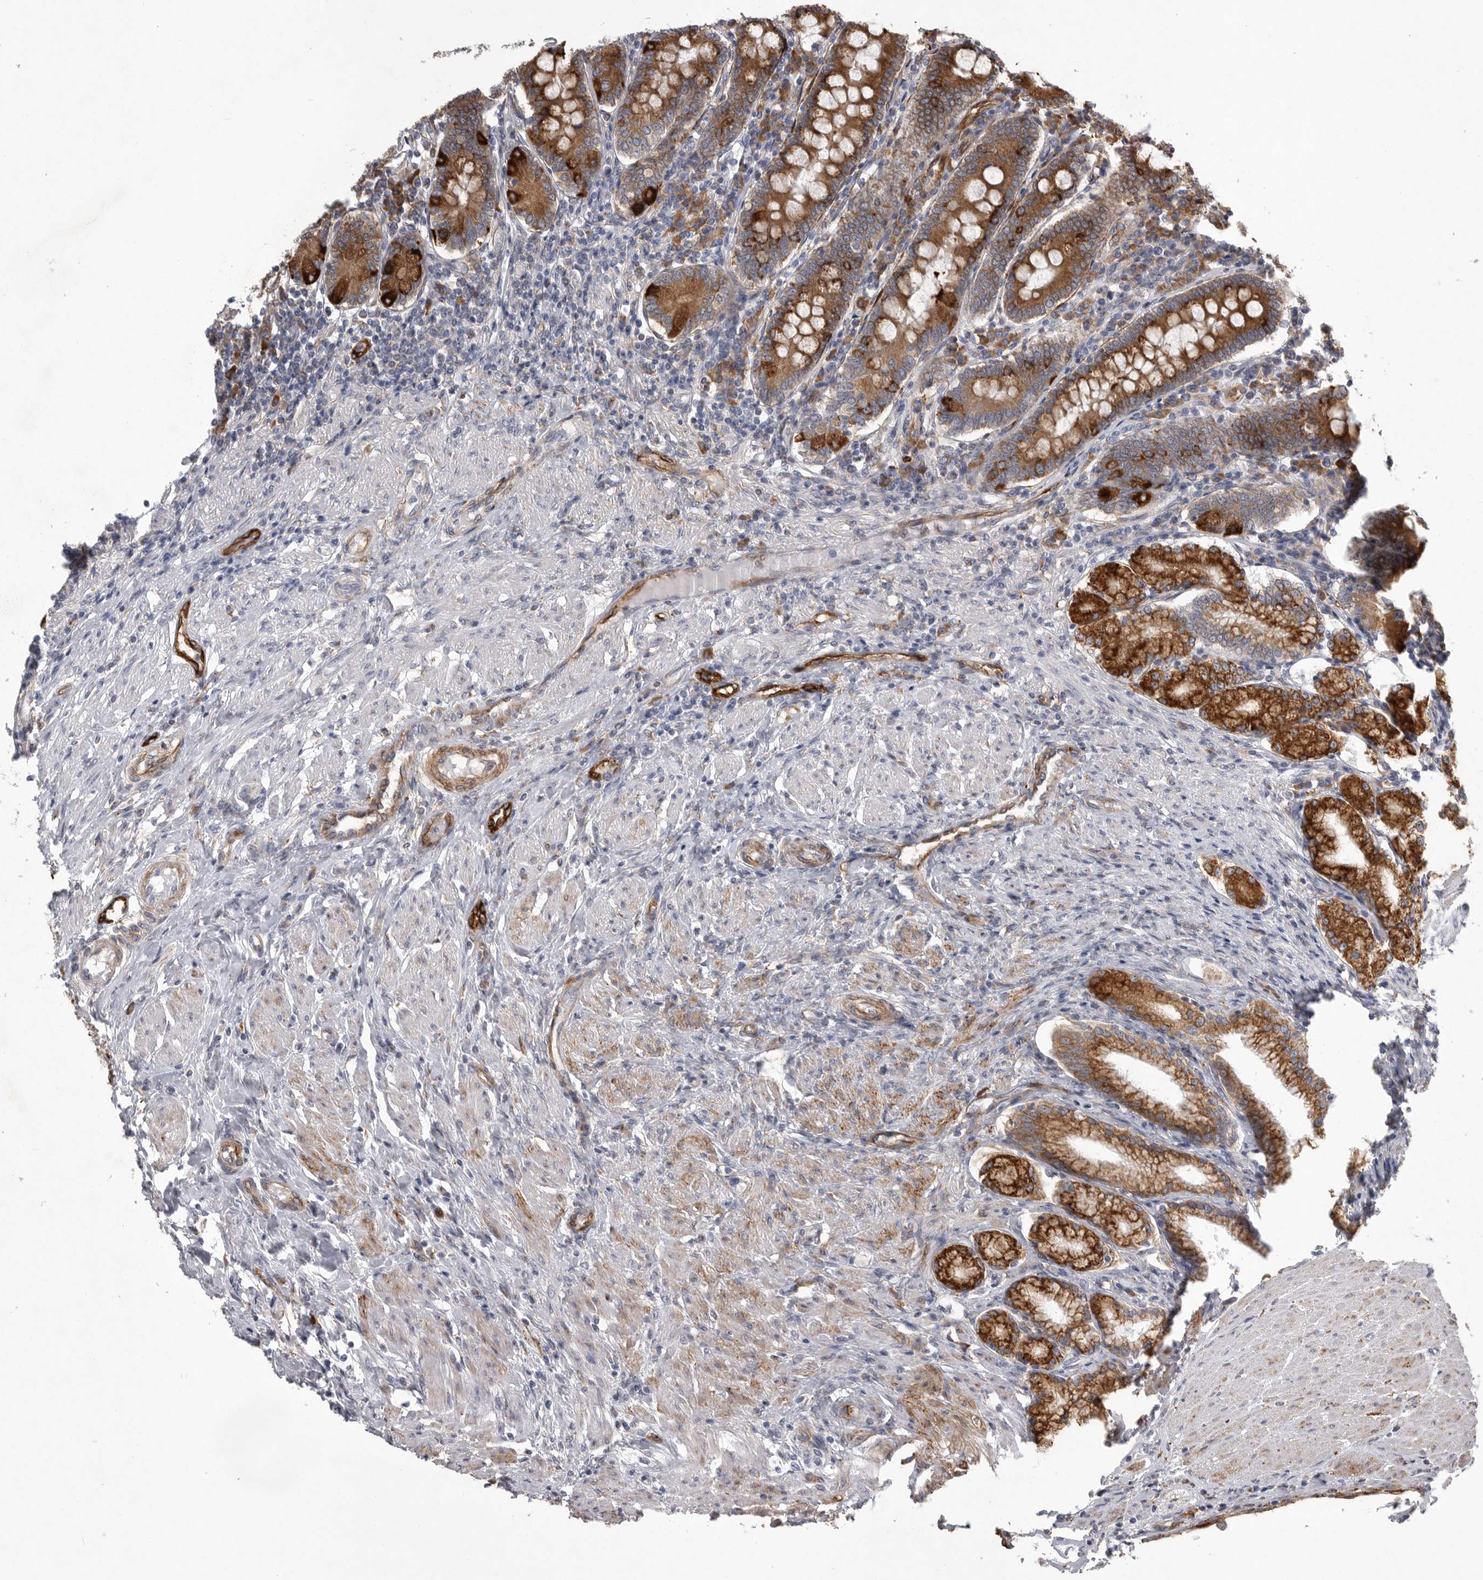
{"staining": {"intensity": "strong", "quantity": ">75%", "location": "cytoplasmic/membranous"}, "tissue": "duodenum", "cell_type": "Glandular cells", "image_type": "normal", "snomed": [{"axis": "morphology", "description": "Normal tissue, NOS"}, {"axis": "morphology", "description": "Adenocarcinoma, NOS"}, {"axis": "topography", "description": "Pancreas"}, {"axis": "topography", "description": "Duodenum"}], "caption": "DAB (3,3'-diaminobenzidine) immunohistochemical staining of normal human duodenum displays strong cytoplasmic/membranous protein staining in about >75% of glandular cells.", "gene": "MINPP1", "patient": {"sex": "male", "age": 50}}